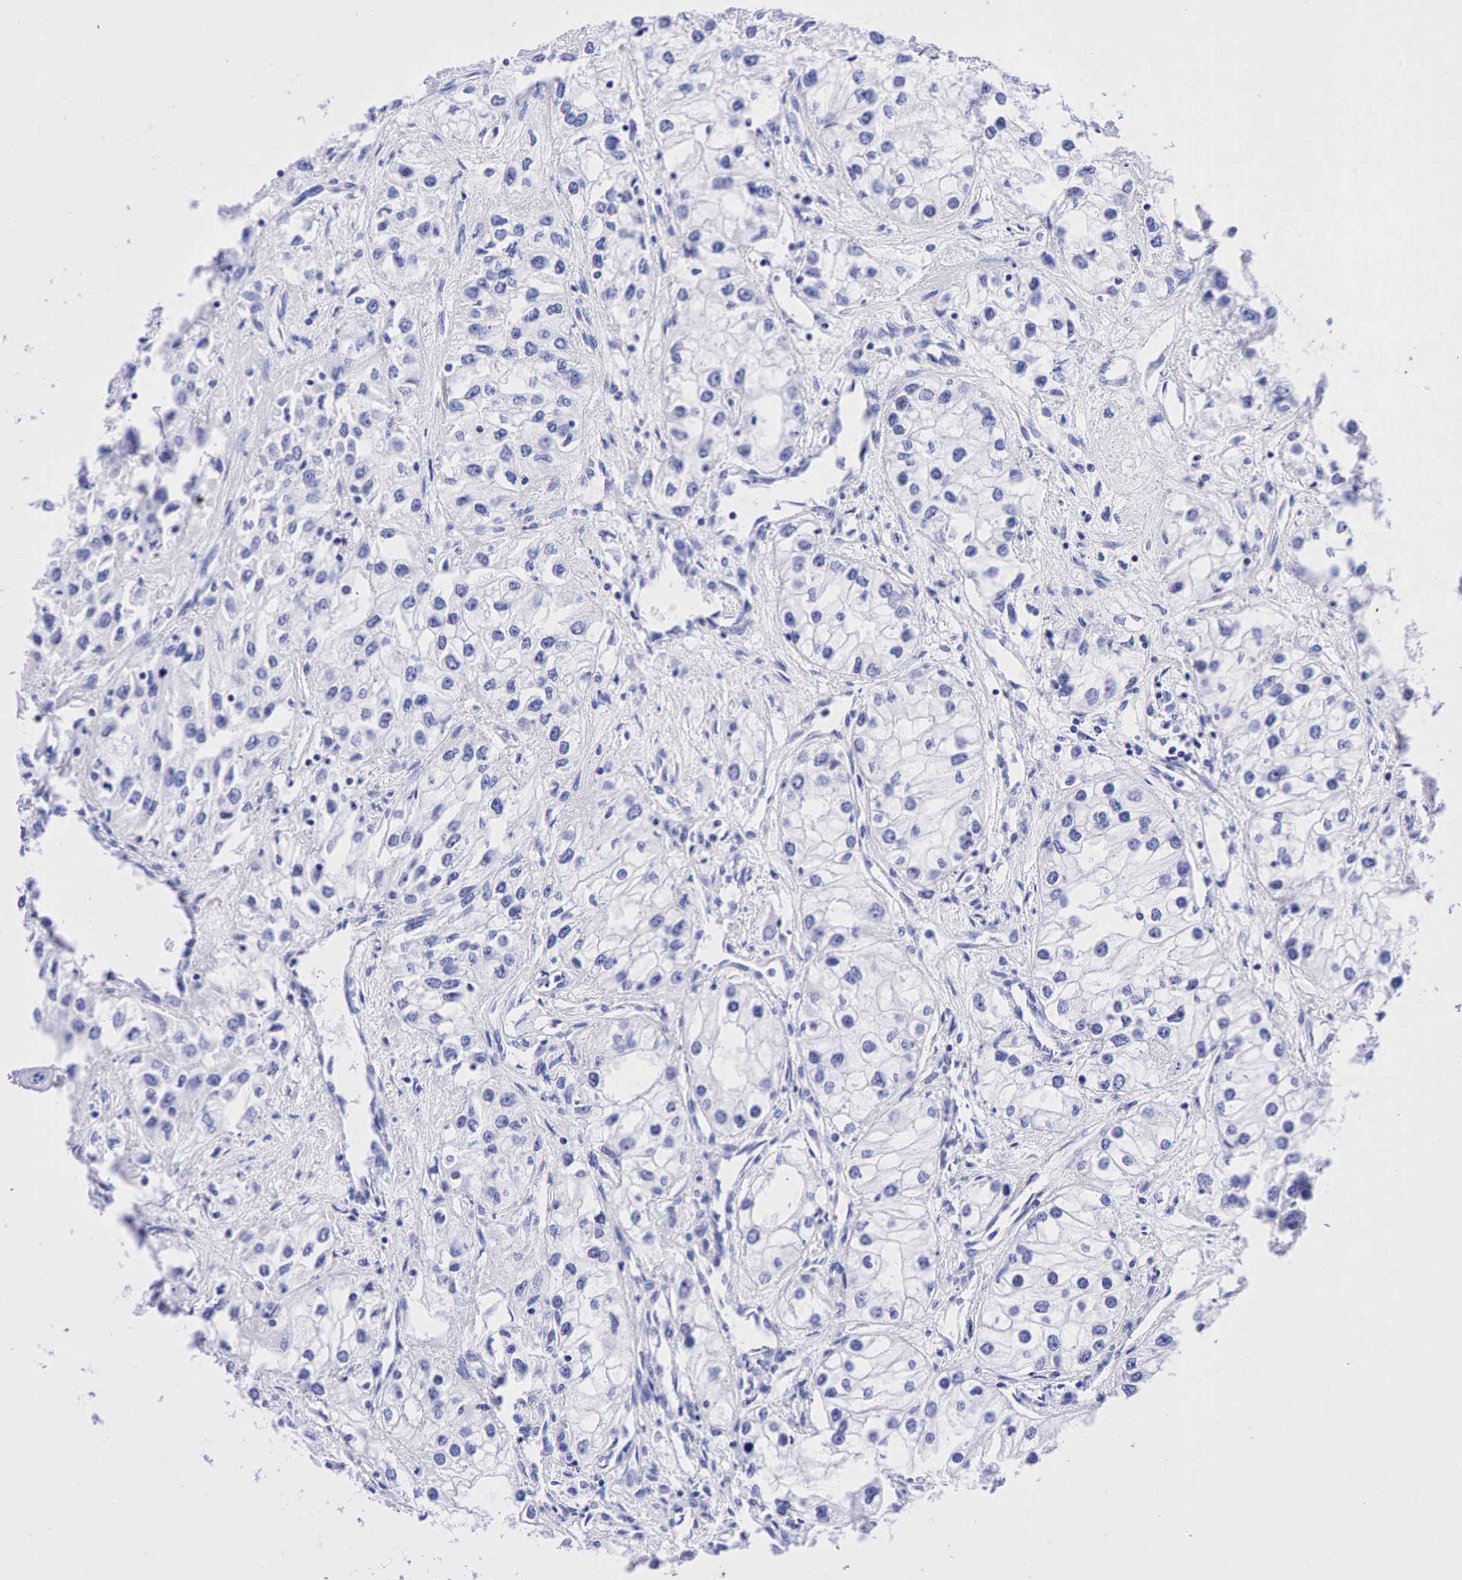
{"staining": {"intensity": "negative", "quantity": "none", "location": "none"}, "tissue": "renal cancer", "cell_type": "Tumor cells", "image_type": "cancer", "snomed": [{"axis": "morphology", "description": "Adenocarcinoma, NOS"}, {"axis": "topography", "description": "Kidney"}], "caption": "Micrograph shows no protein staining in tumor cells of renal adenocarcinoma tissue.", "gene": "CHGA", "patient": {"sex": "male", "age": 57}}